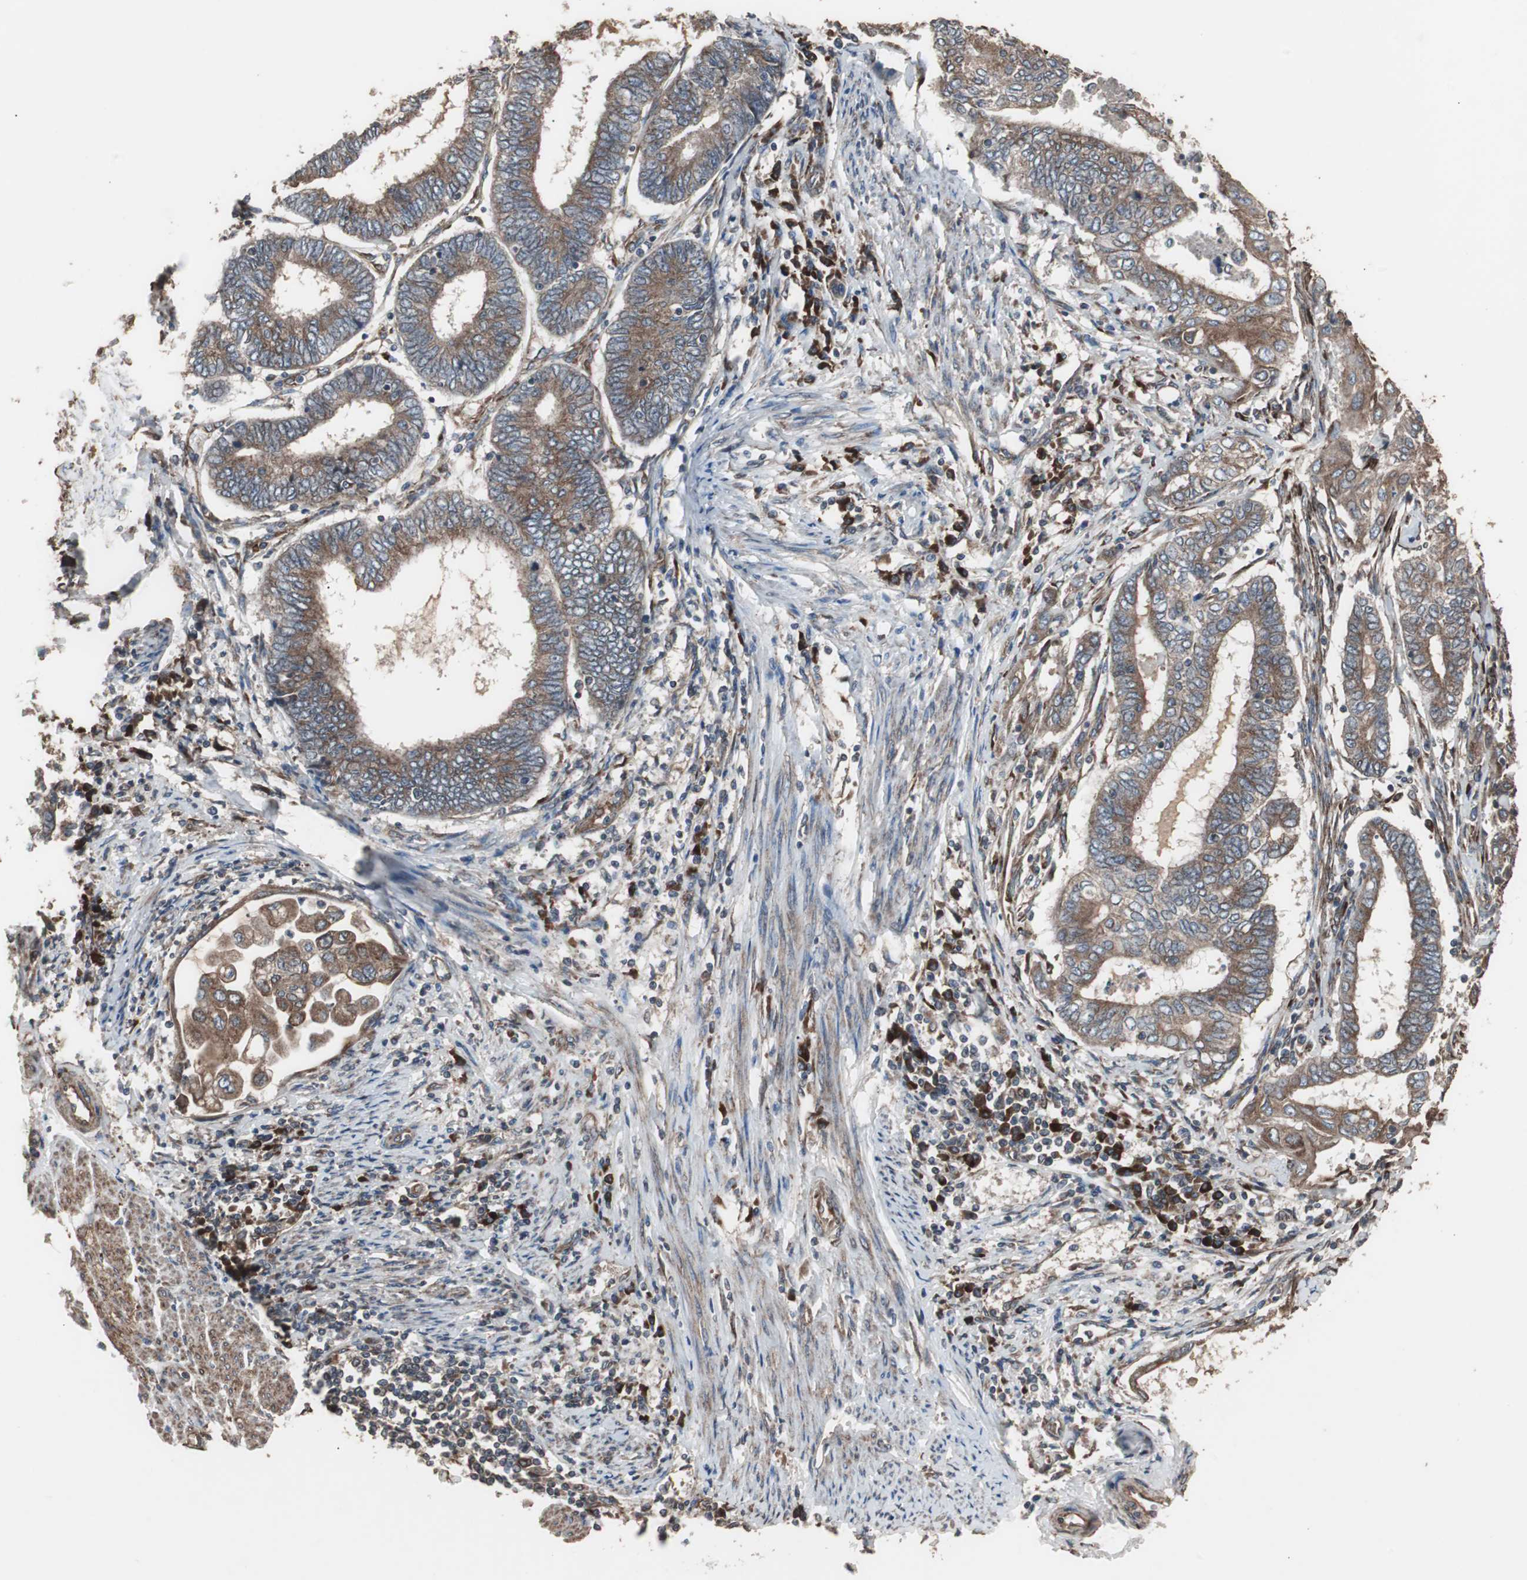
{"staining": {"intensity": "moderate", "quantity": ">75%", "location": "cytoplasmic/membranous"}, "tissue": "endometrial cancer", "cell_type": "Tumor cells", "image_type": "cancer", "snomed": [{"axis": "morphology", "description": "Adenocarcinoma, NOS"}, {"axis": "topography", "description": "Uterus"}, {"axis": "topography", "description": "Endometrium"}], "caption": "Immunohistochemical staining of endometrial adenocarcinoma shows moderate cytoplasmic/membranous protein staining in about >75% of tumor cells. (Stains: DAB (3,3'-diaminobenzidine) in brown, nuclei in blue, Microscopy: brightfield microscopy at high magnification).", "gene": "LZTS1", "patient": {"sex": "female", "age": 70}}